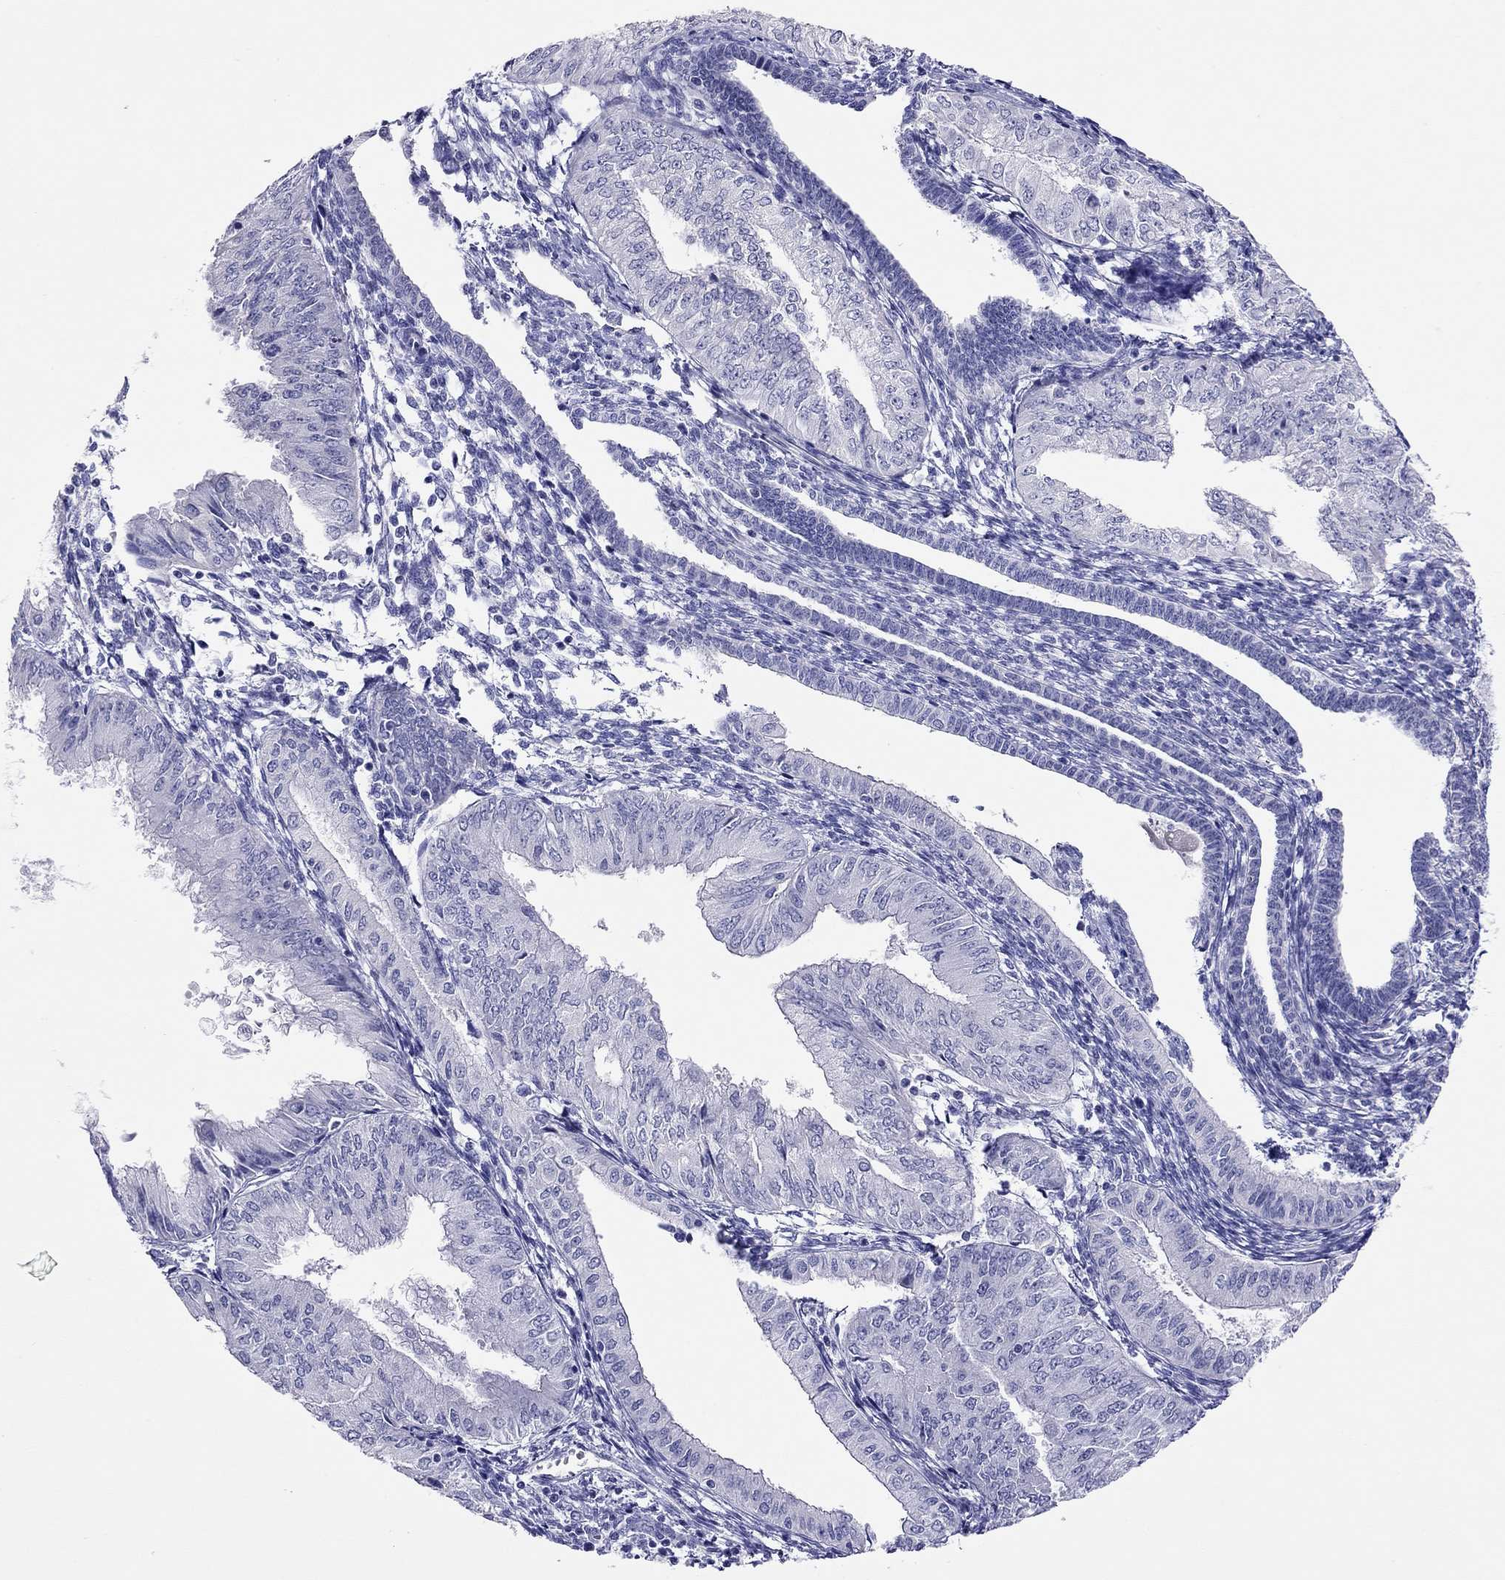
{"staining": {"intensity": "negative", "quantity": "none", "location": "none"}, "tissue": "endometrial cancer", "cell_type": "Tumor cells", "image_type": "cancer", "snomed": [{"axis": "morphology", "description": "Adenocarcinoma, NOS"}, {"axis": "topography", "description": "Endometrium"}], "caption": "This is a histopathology image of immunohistochemistry (IHC) staining of endometrial cancer (adenocarcinoma), which shows no staining in tumor cells.", "gene": "CAPNS2", "patient": {"sex": "female", "age": 53}}